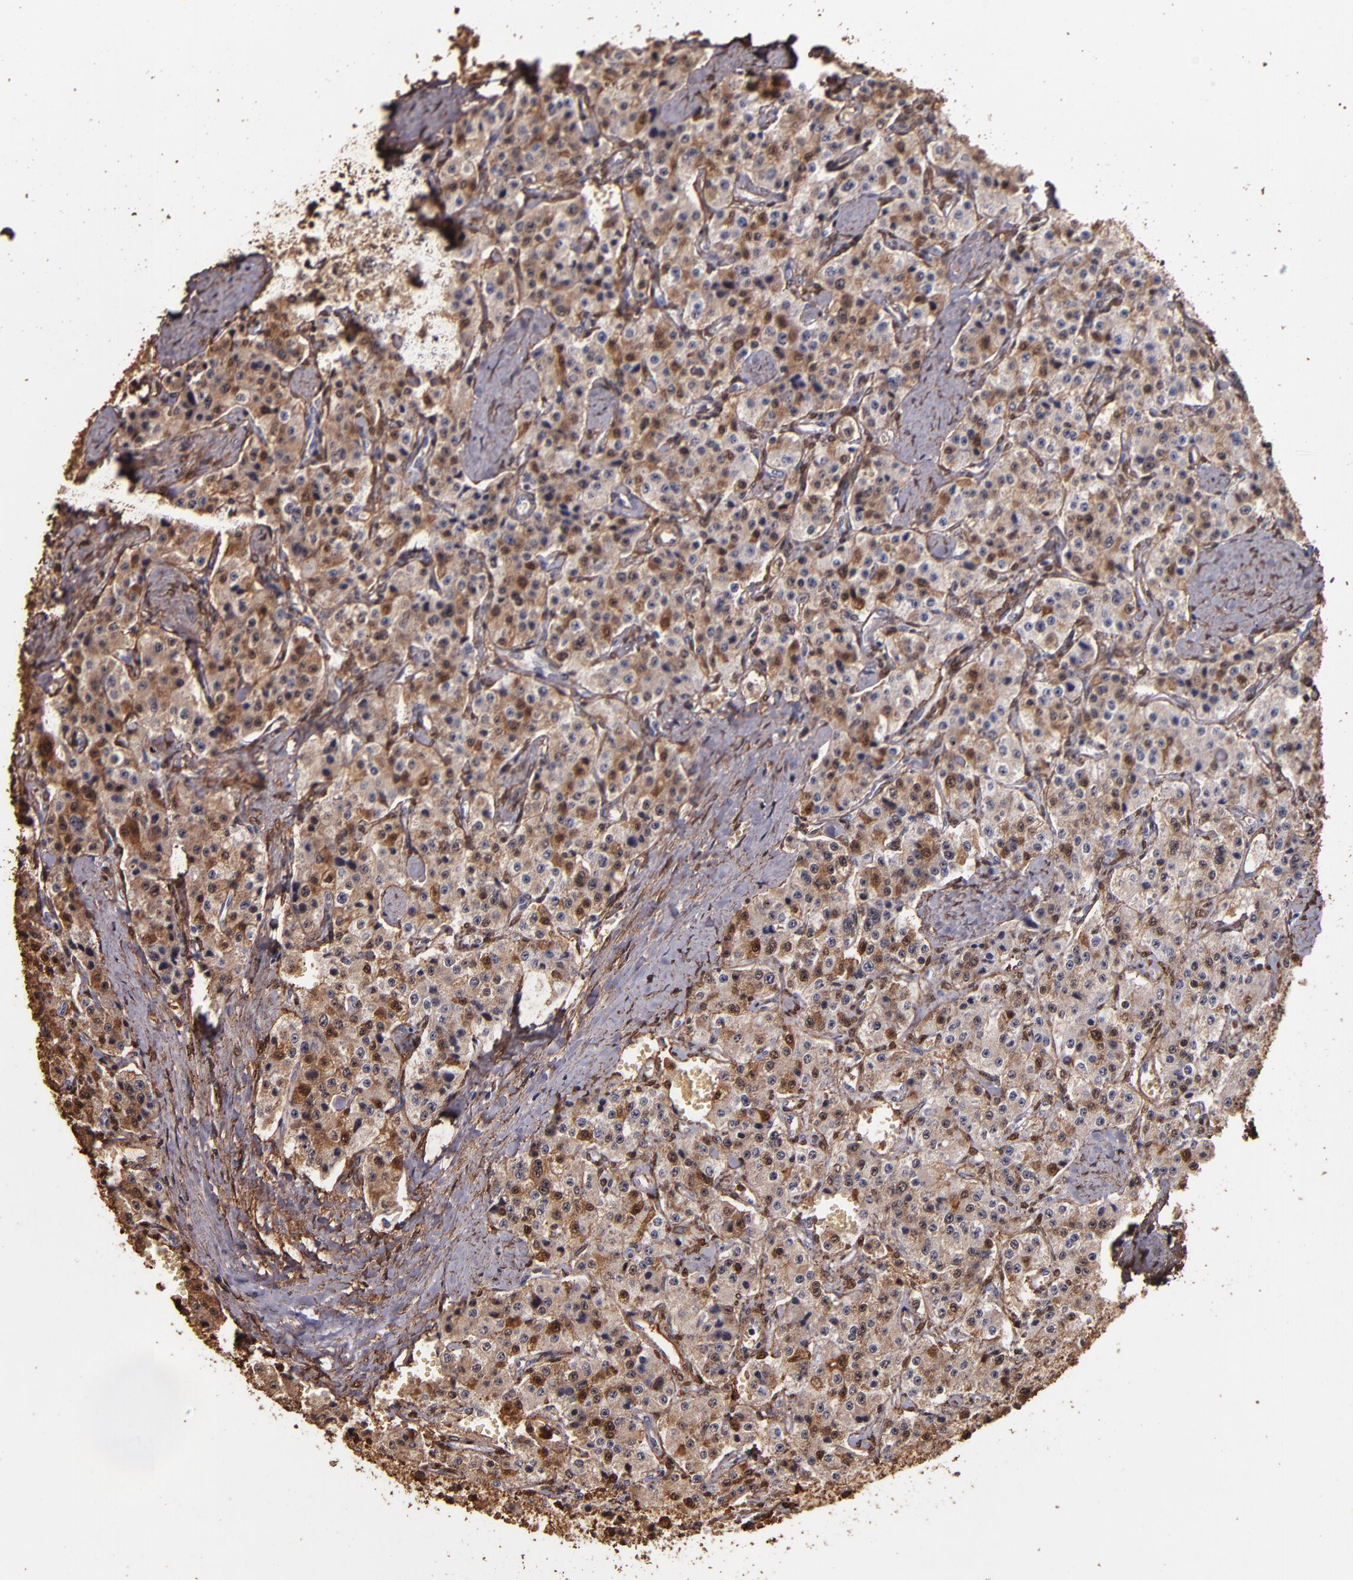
{"staining": {"intensity": "moderate", "quantity": ">75%", "location": "cytoplasmic/membranous,nuclear"}, "tissue": "carcinoid", "cell_type": "Tumor cells", "image_type": "cancer", "snomed": [{"axis": "morphology", "description": "Carcinoid, malignant, NOS"}, {"axis": "topography", "description": "Small intestine"}], "caption": "The photomicrograph exhibits staining of malignant carcinoid, revealing moderate cytoplasmic/membranous and nuclear protein staining (brown color) within tumor cells.", "gene": "S100A6", "patient": {"sex": "male", "age": 52}}